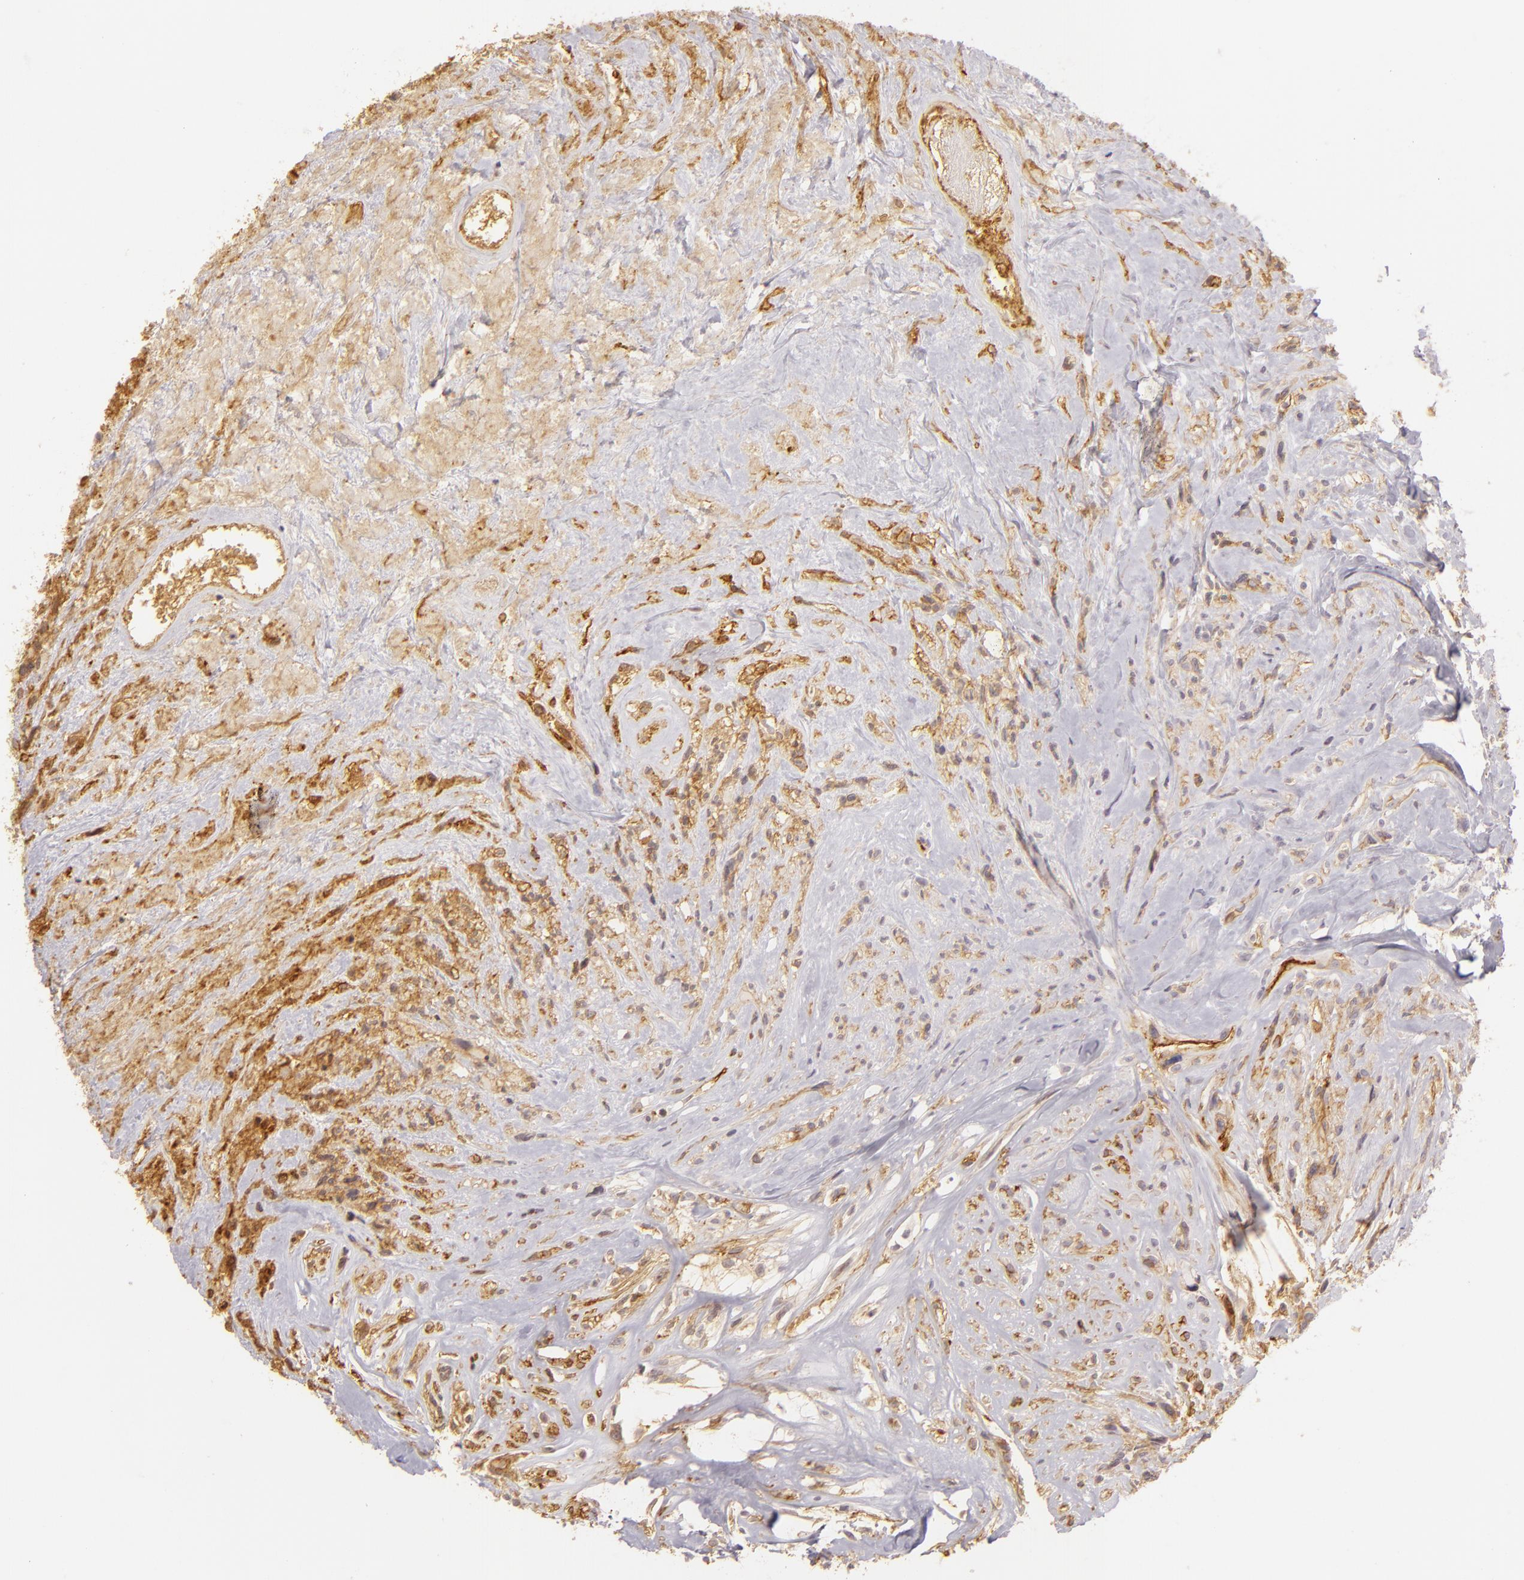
{"staining": {"intensity": "negative", "quantity": "none", "location": "none"}, "tissue": "glioma", "cell_type": "Tumor cells", "image_type": "cancer", "snomed": [{"axis": "morphology", "description": "Glioma, malignant, High grade"}, {"axis": "topography", "description": "Brain"}], "caption": "High magnification brightfield microscopy of glioma stained with DAB (3,3'-diaminobenzidine) (brown) and counterstained with hematoxylin (blue): tumor cells show no significant staining. (DAB immunohistochemistry (IHC) visualized using brightfield microscopy, high magnification).", "gene": "CD59", "patient": {"sex": "male", "age": 48}}